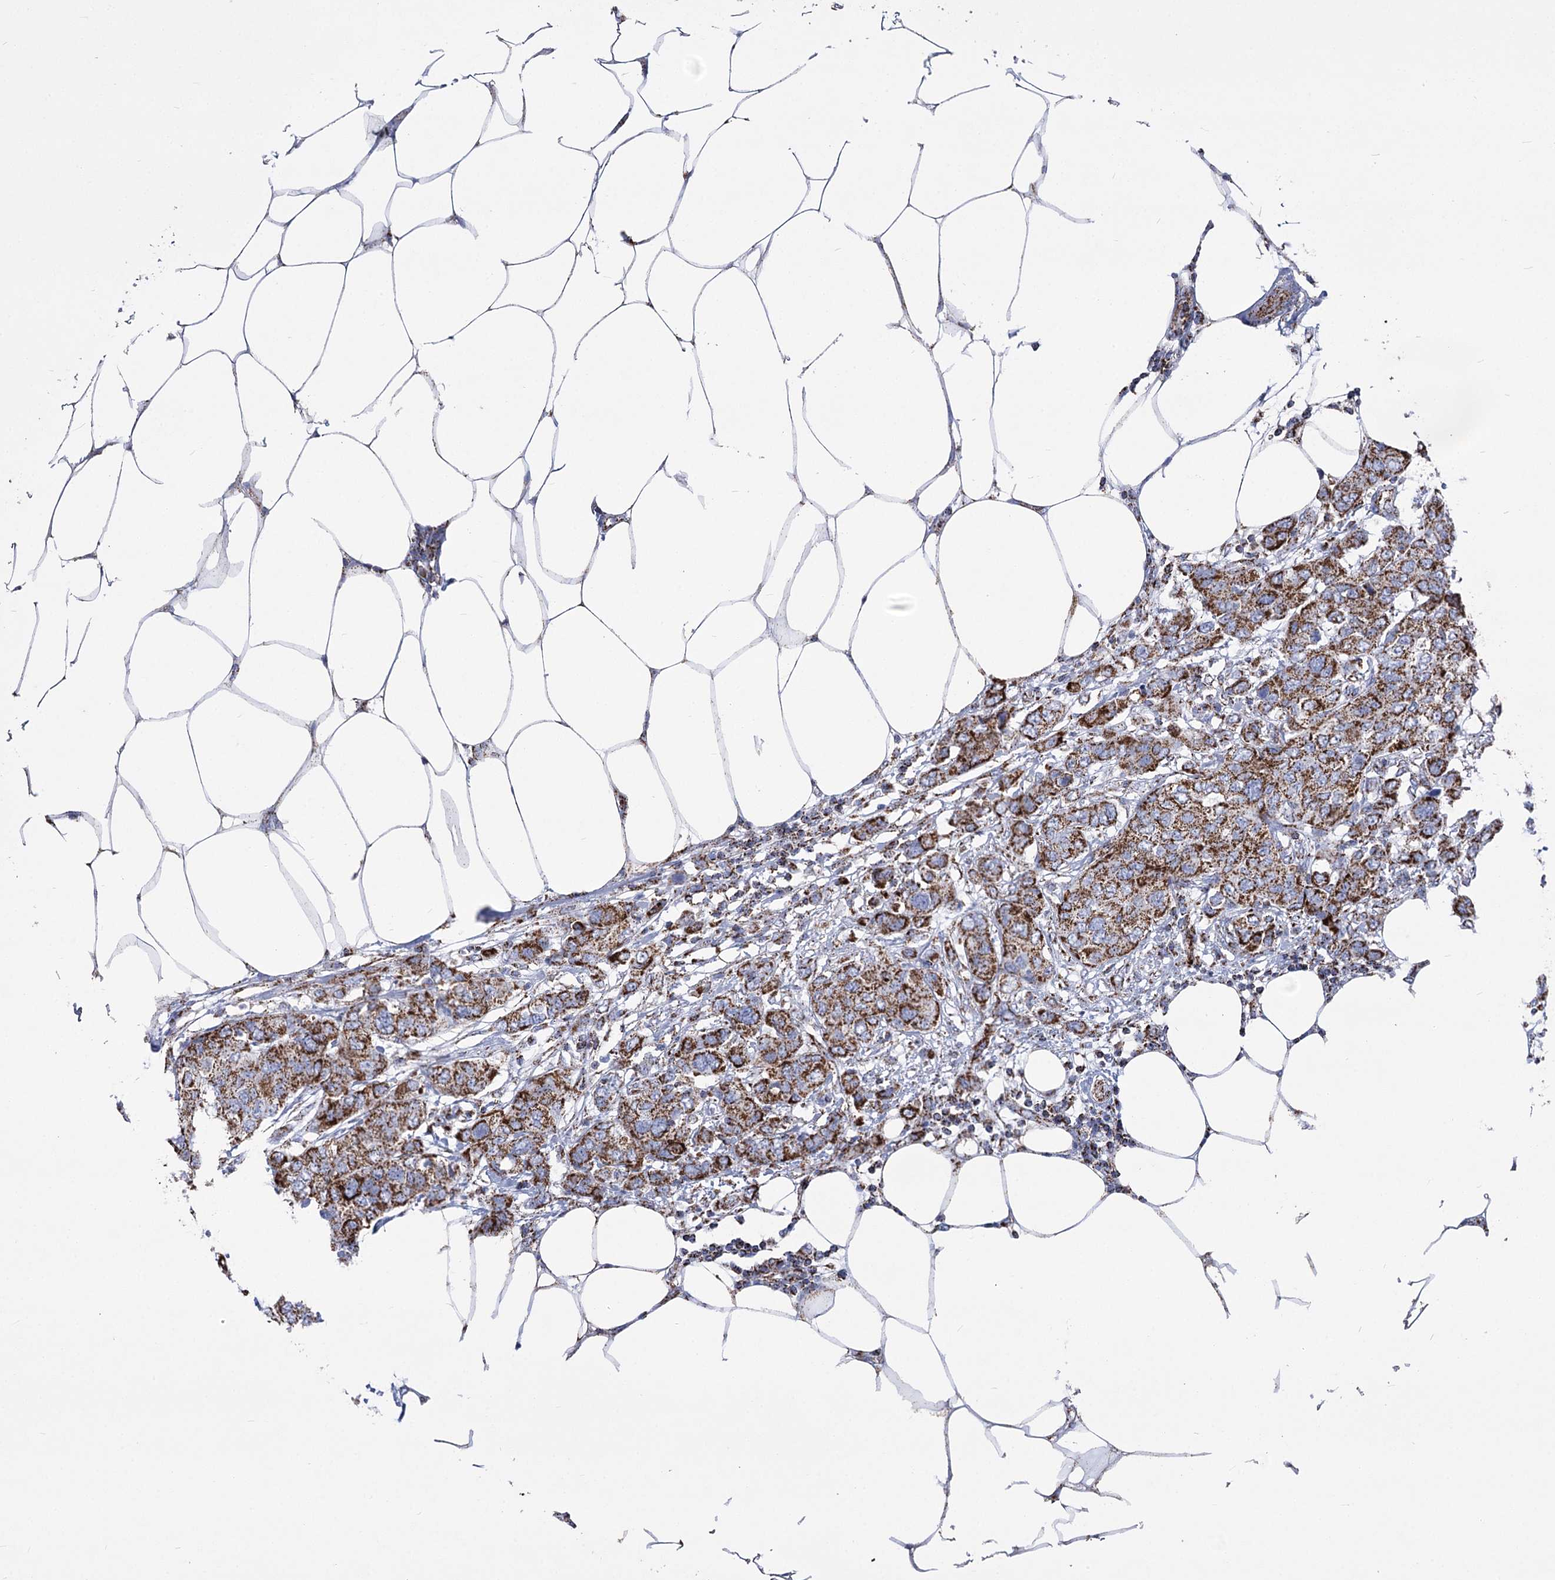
{"staining": {"intensity": "strong", "quantity": ">75%", "location": "cytoplasmic/membranous"}, "tissue": "breast cancer", "cell_type": "Tumor cells", "image_type": "cancer", "snomed": [{"axis": "morphology", "description": "Duct carcinoma"}, {"axis": "topography", "description": "Breast"}], "caption": "Protein staining by immunohistochemistry reveals strong cytoplasmic/membranous staining in about >75% of tumor cells in breast cancer (intraductal carcinoma). (DAB (3,3'-diaminobenzidine) = brown stain, brightfield microscopy at high magnification).", "gene": "PDHB", "patient": {"sex": "female", "age": 50}}